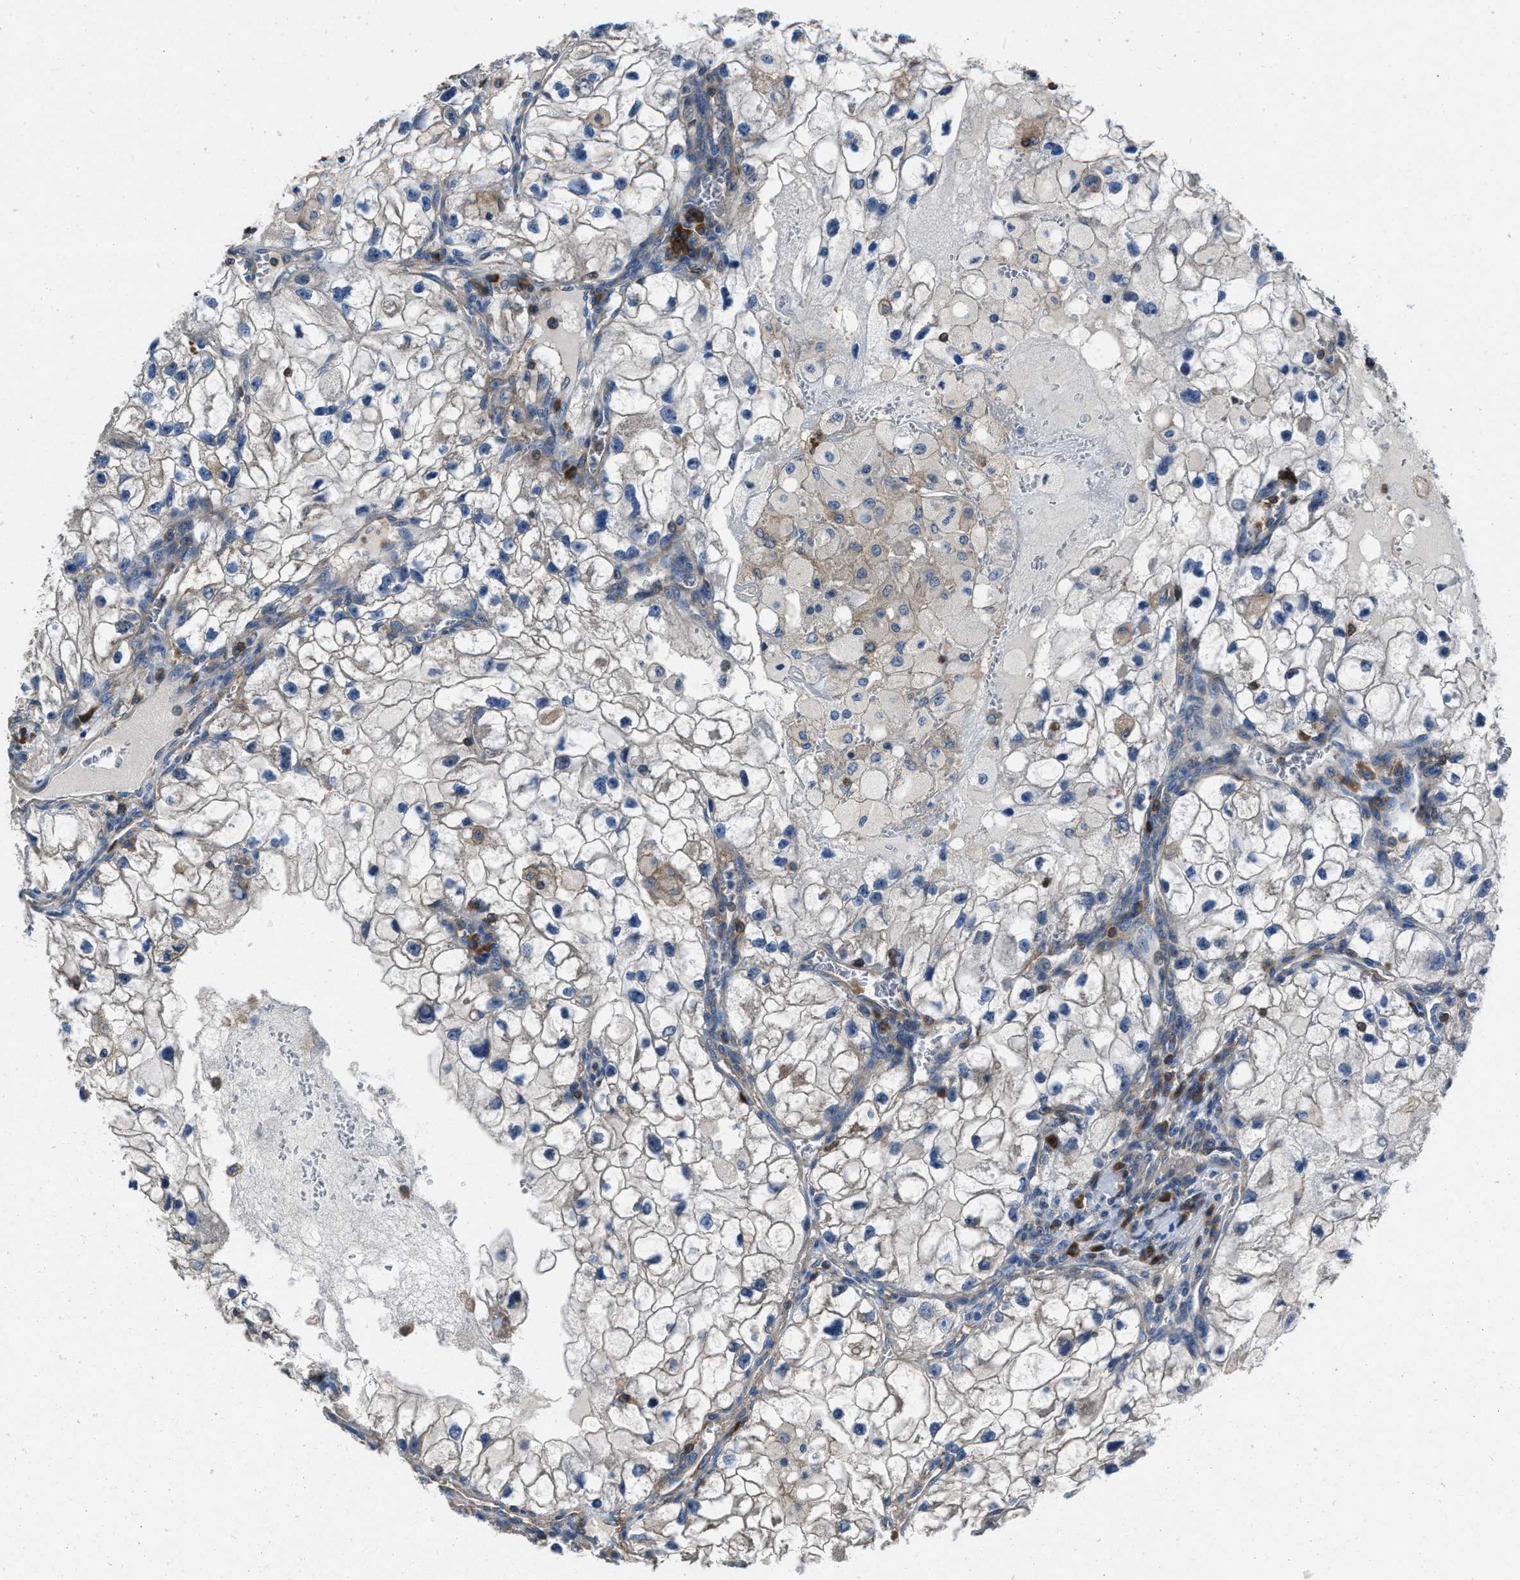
{"staining": {"intensity": "weak", "quantity": "<25%", "location": "cytoplasmic/membranous"}, "tissue": "renal cancer", "cell_type": "Tumor cells", "image_type": "cancer", "snomed": [{"axis": "morphology", "description": "Adenocarcinoma, NOS"}, {"axis": "topography", "description": "Kidney"}], "caption": "Immunohistochemistry (IHC) of human renal cancer (adenocarcinoma) exhibits no expression in tumor cells.", "gene": "YARS1", "patient": {"sex": "female", "age": 70}}